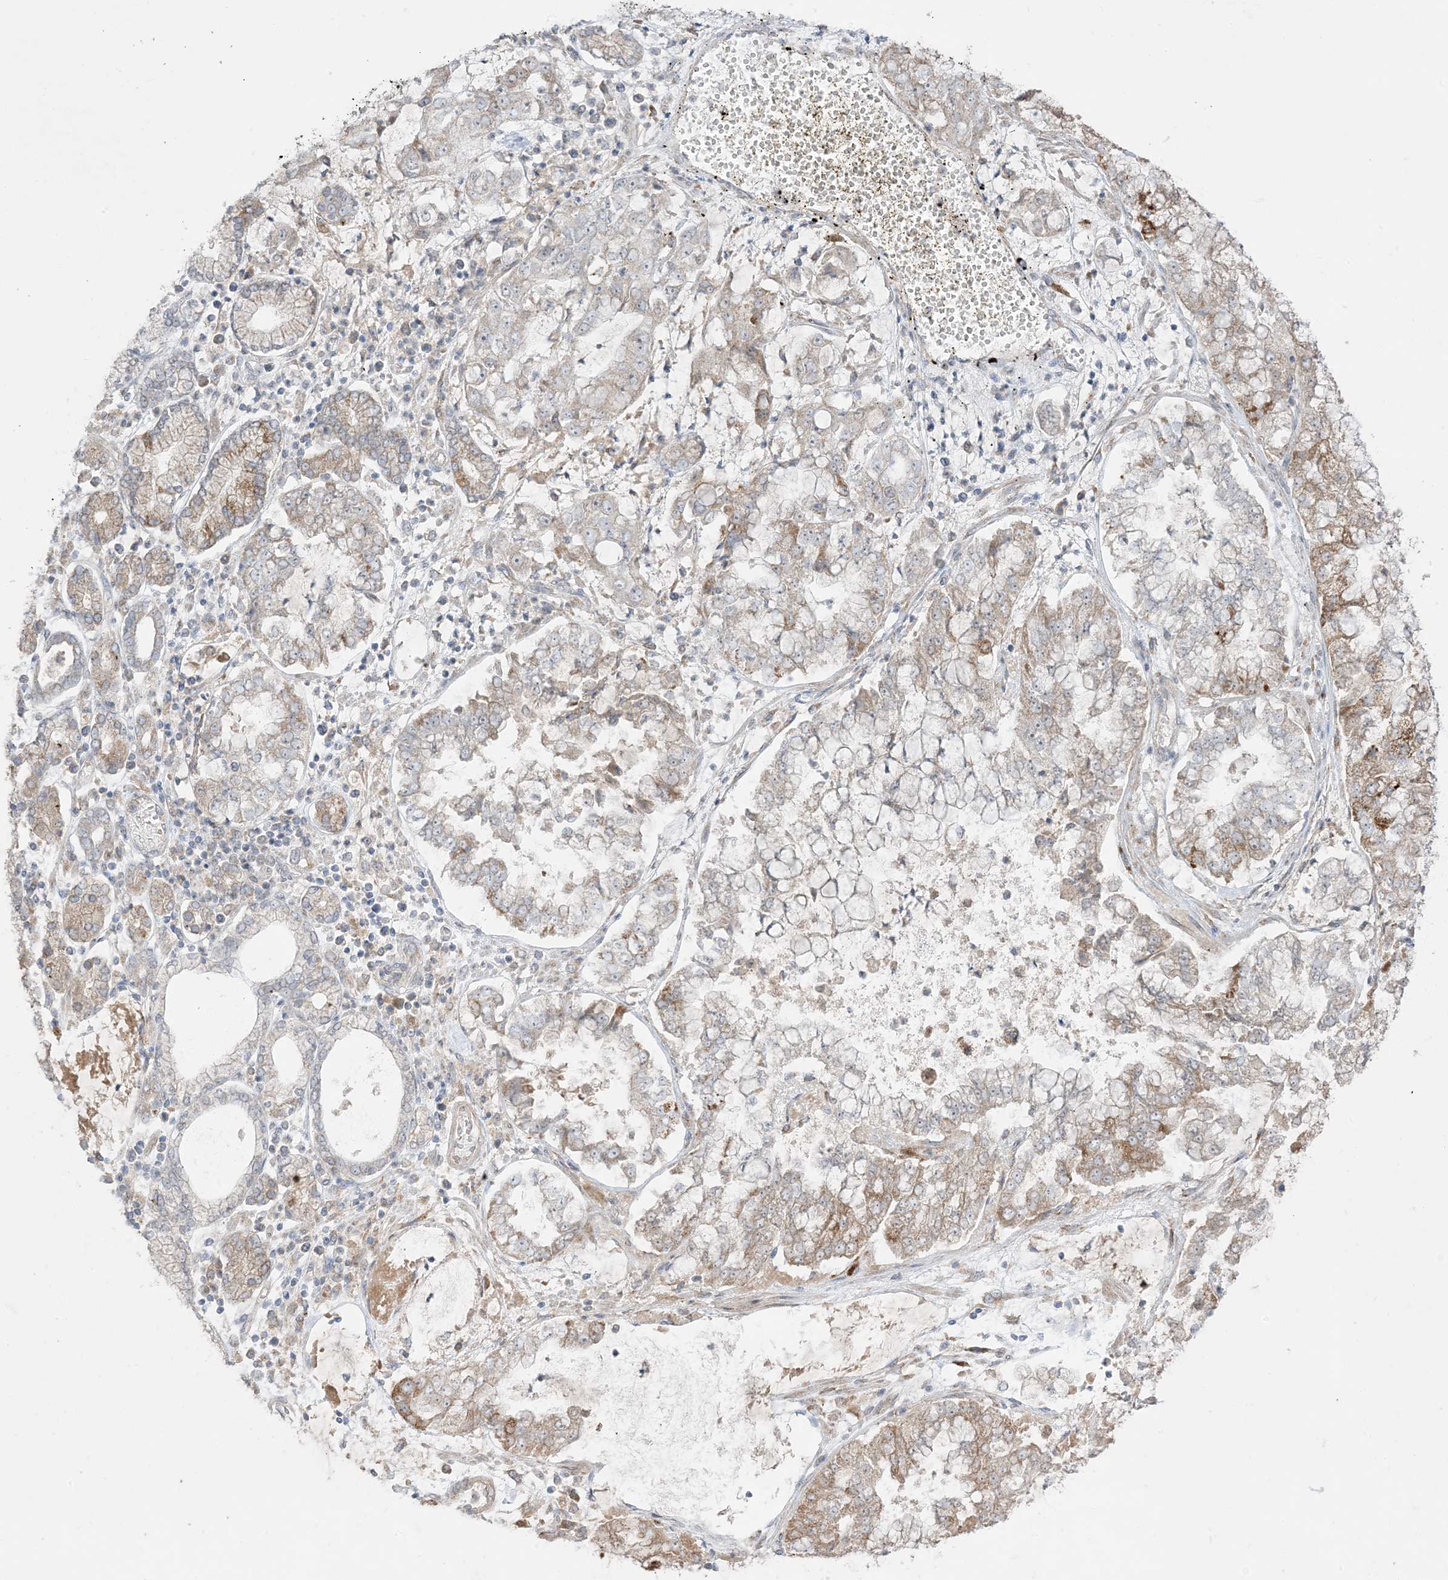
{"staining": {"intensity": "moderate", "quantity": "<25%", "location": "cytoplasmic/membranous"}, "tissue": "stomach cancer", "cell_type": "Tumor cells", "image_type": "cancer", "snomed": [{"axis": "morphology", "description": "Adenocarcinoma, NOS"}, {"axis": "topography", "description": "Stomach"}], "caption": "This histopathology image demonstrates IHC staining of stomach adenocarcinoma, with low moderate cytoplasmic/membranous positivity in approximately <25% of tumor cells.", "gene": "ODC1", "patient": {"sex": "male", "age": 76}}